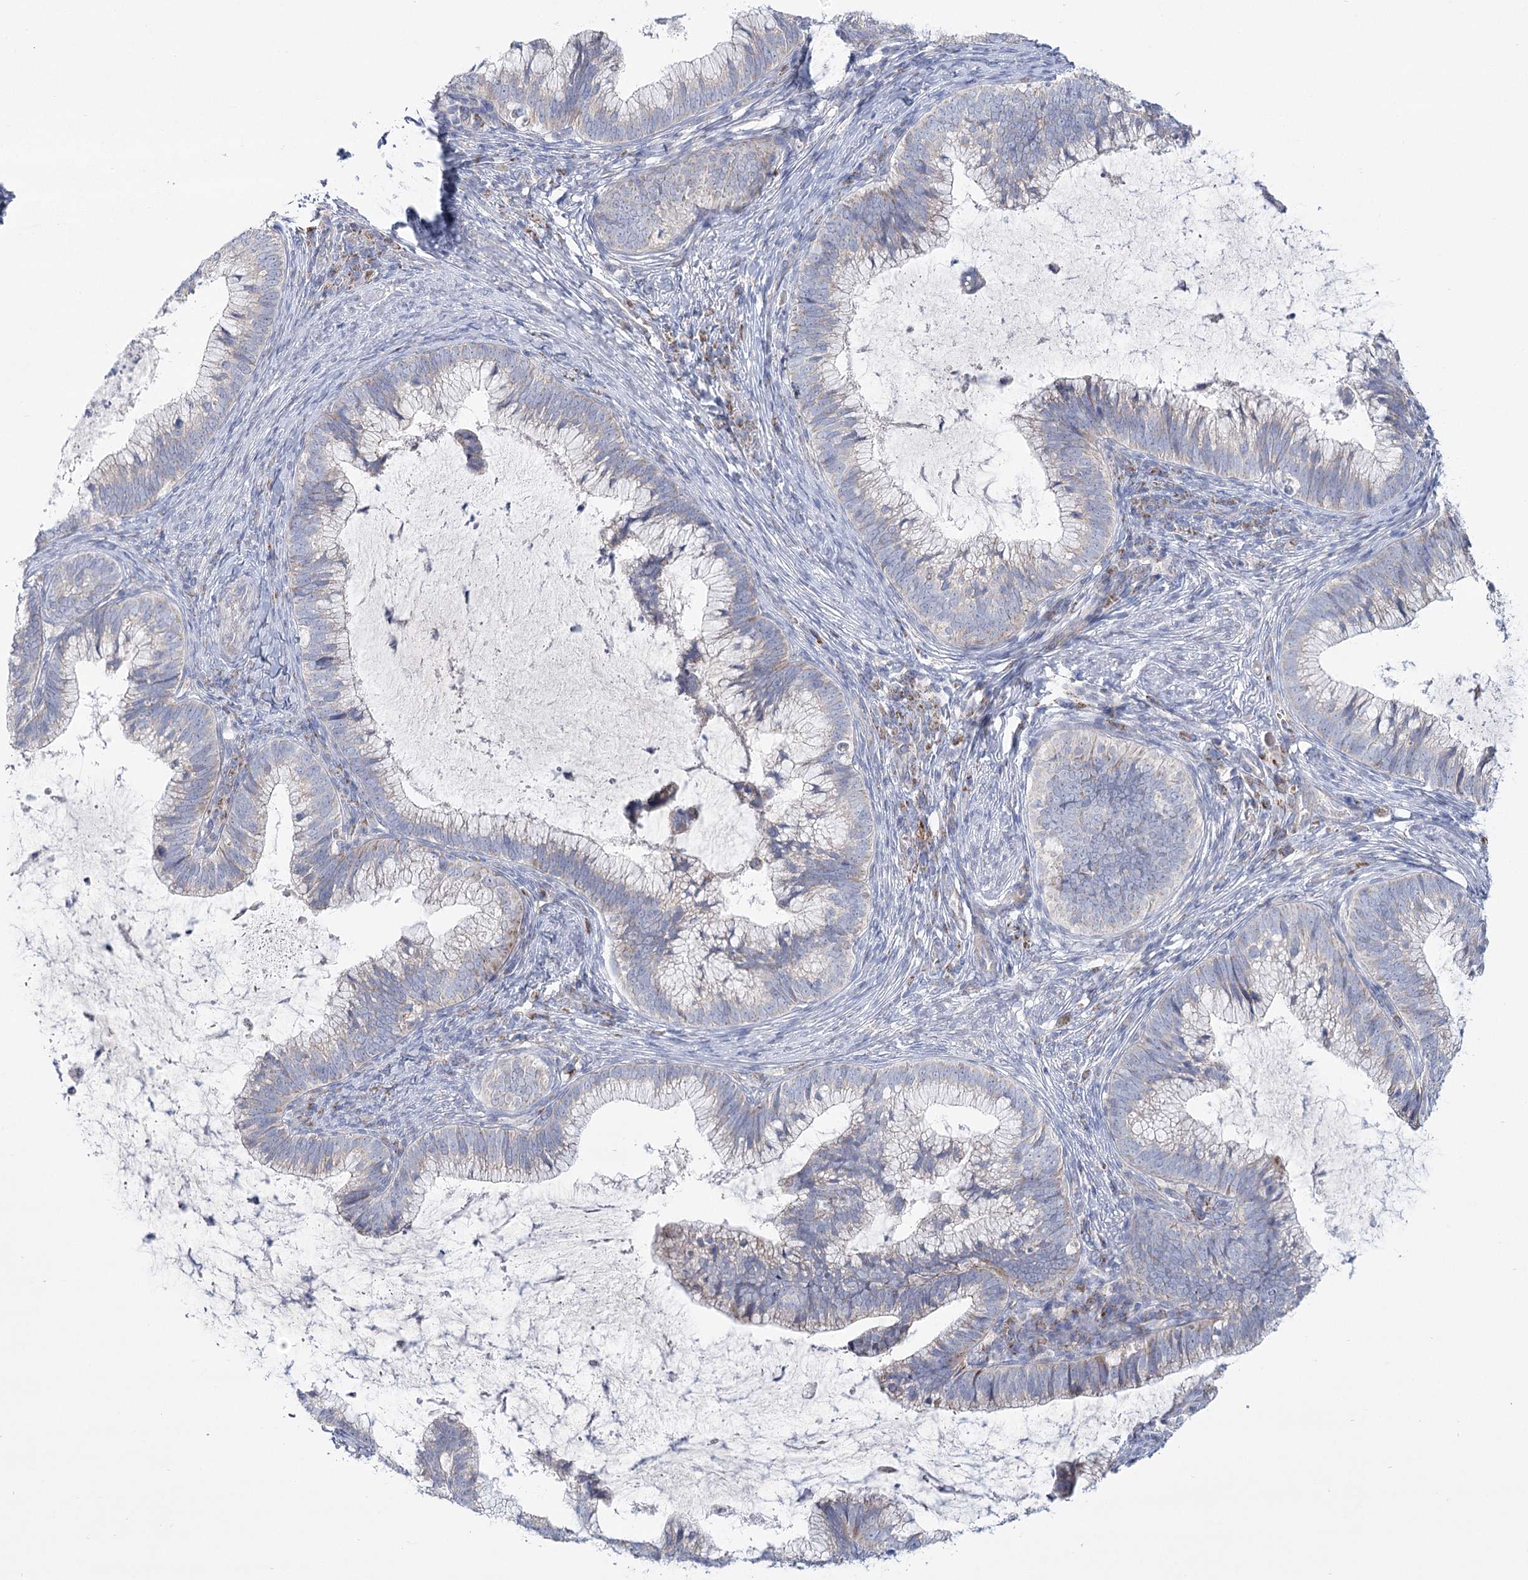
{"staining": {"intensity": "negative", "quantity": "none", "location": "none"}, "tissue": "cervical cancer", "cell_type": "Tumor cells", "image_type": "cancer", "snomed": [{"axis": "morphology", "description": "Adenocarcinoma, NOS"}, {"axis": "topography", "description": "Cervix"}], "caption": "The immunohistochemistry photomicrograph has no significant positivity in tumor cells of cervical cancer (adenocarcinoma) tissue. (Stains: DAB IHC with hematoxylin counter stain, Microscopy: brightfield microscopy at high magnification).", "gene": "SNX7", "patient": {"sex": "female", "age": 36}}